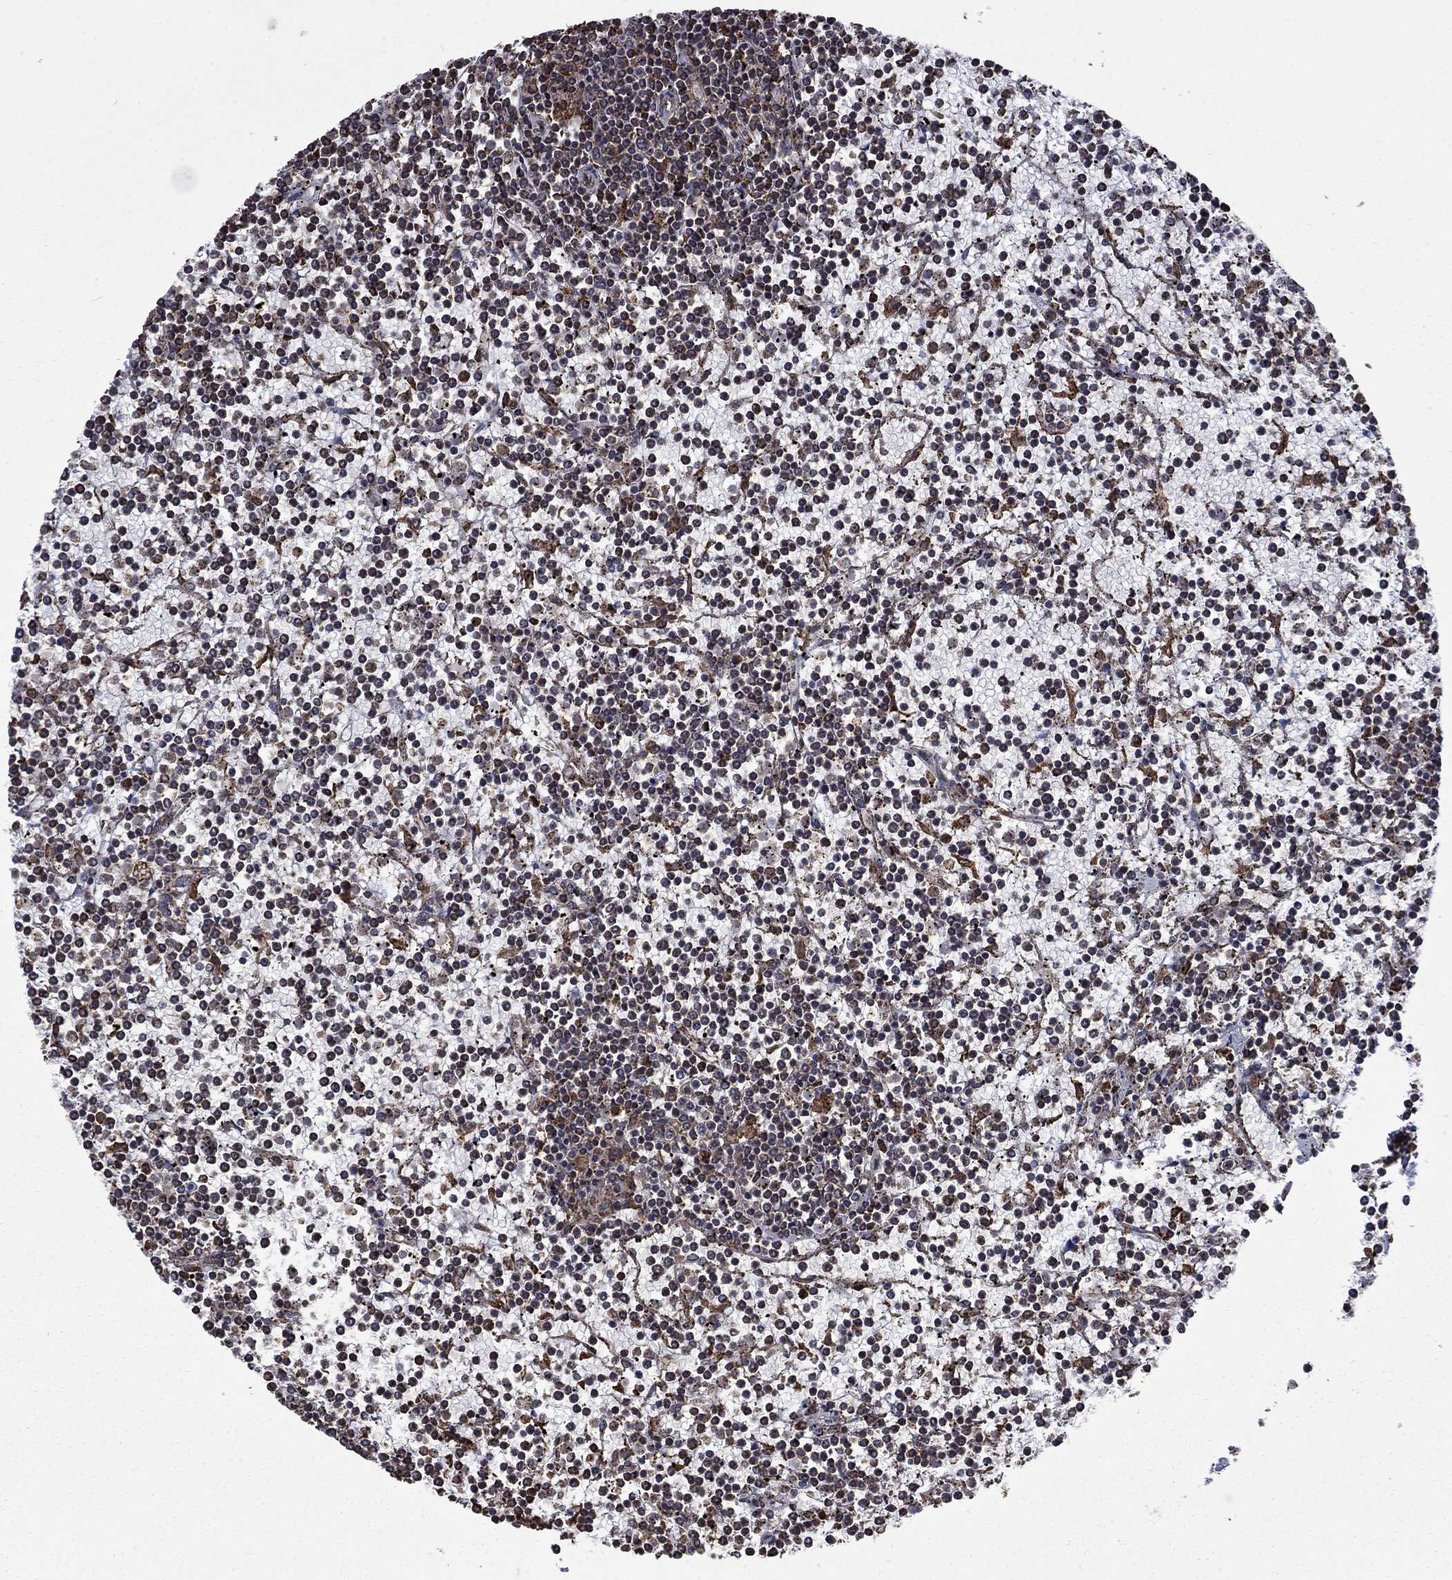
{"staining": {"intensity": "negative", "quantity": "none", "location": "none"}, "tissue": "lymphoma", "cell_type": "Tumor cells", "image_type": "cancer", "snomed": [{"axis": "morphology", "description": "Malignant lymphoma, non-Hodgkin's type, Low grade"}, {"axis": "topography", "description": "Spleen"}], "caption": "An immunohistochemistry image of malignant lymphoma, non-Hodgkin's type (low-grade) is shown. There is no staining in tumor cells of malignant lymphoma, non-Hodgkin's type (low-grade).", "gene": "ESRRA", "patient": {"sex": "female", "age": 19}}